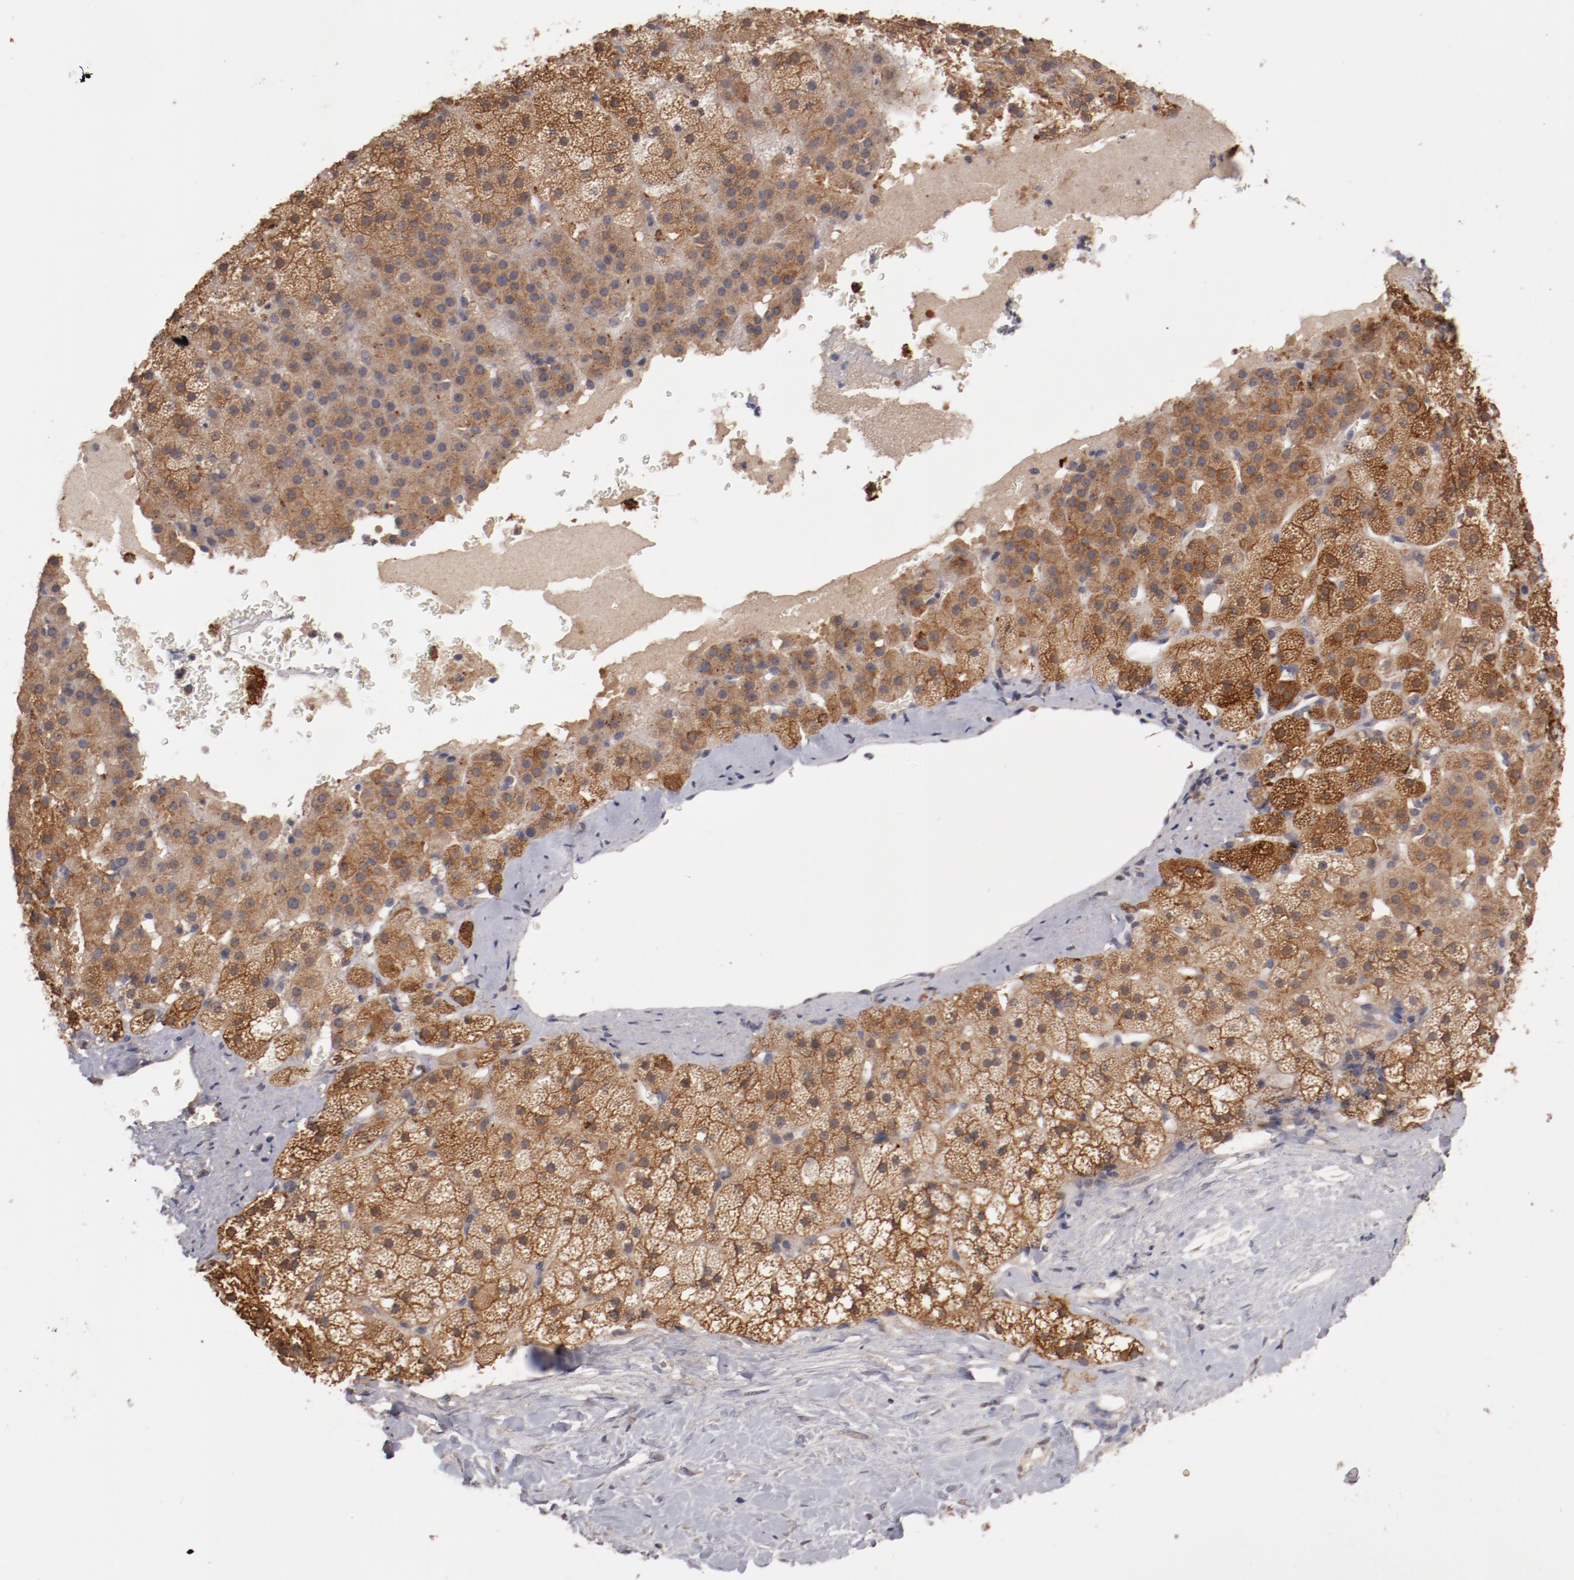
{"staining": {"intensity": "strong", "quantity": ">75%", "location": "cytoplasmic/membranous"}, "tissue": "adrenal gland", "cell_type": "Glandular cells", "image_type": "normal", "snomed": [{"axis": "morphology", "description": "Normal tissue, NOS"}, {"axis": "topography", "description": "Adrenal gland"}], "caption": "Brown immunohistochemical staining in unremarkable adrenal gland reveals strong cytoplasmic/membranous staining in approximately >75% of glandular cells. The staining is performed using DAB (3,3'-diaminobenzidine) brown chromogen to label protein expression. The nuclei are counter-stained blue using hematoxylin.", "gene": "LRRC75B", "patient": {"sex": "male", "age": 35}}